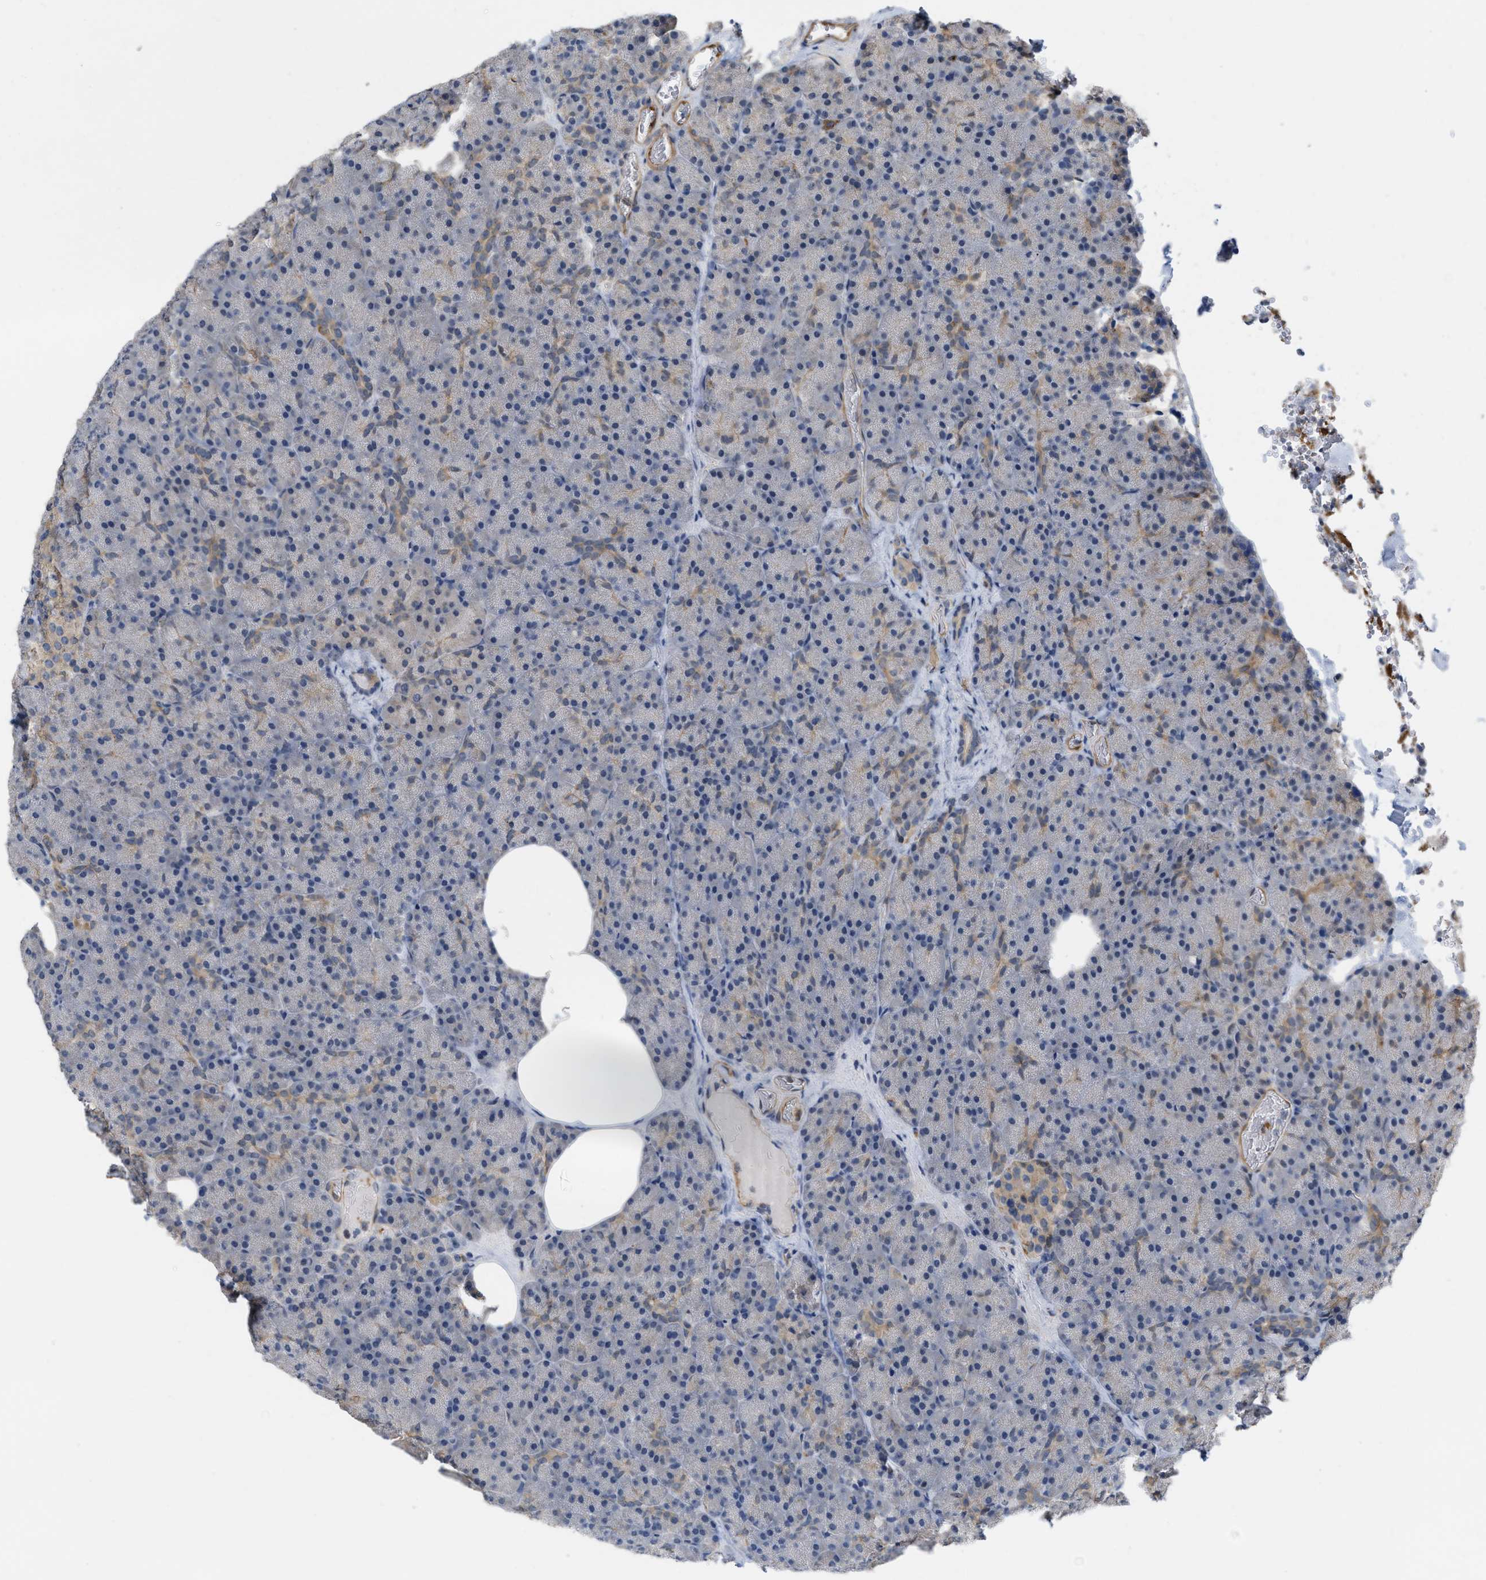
{"staining": {"intensity": "moderate", "quantity": "<25%", "location": "cytoplasmic/membranous"}, "tissue": "pancreas", "cell_type": "Exocrine glandular cells", "image_type": "normal", "snomed": [{"axis": "morphology", "description": "Normal tissue, NOS"}, {"axis": "morphology", "description": "Carcinoid, malignant, NOS"}, {"axis": "topography", "description": "Pancreas"}], "caption": "Brown immunohistochemical staining in normal pancreas exhibits moderate cytoplasmic/membranous positivity in approximately <25% of exocrine glandular cells.", "gene": "NAPEPLD", "patient": {"sex": "female", "age": 35}}